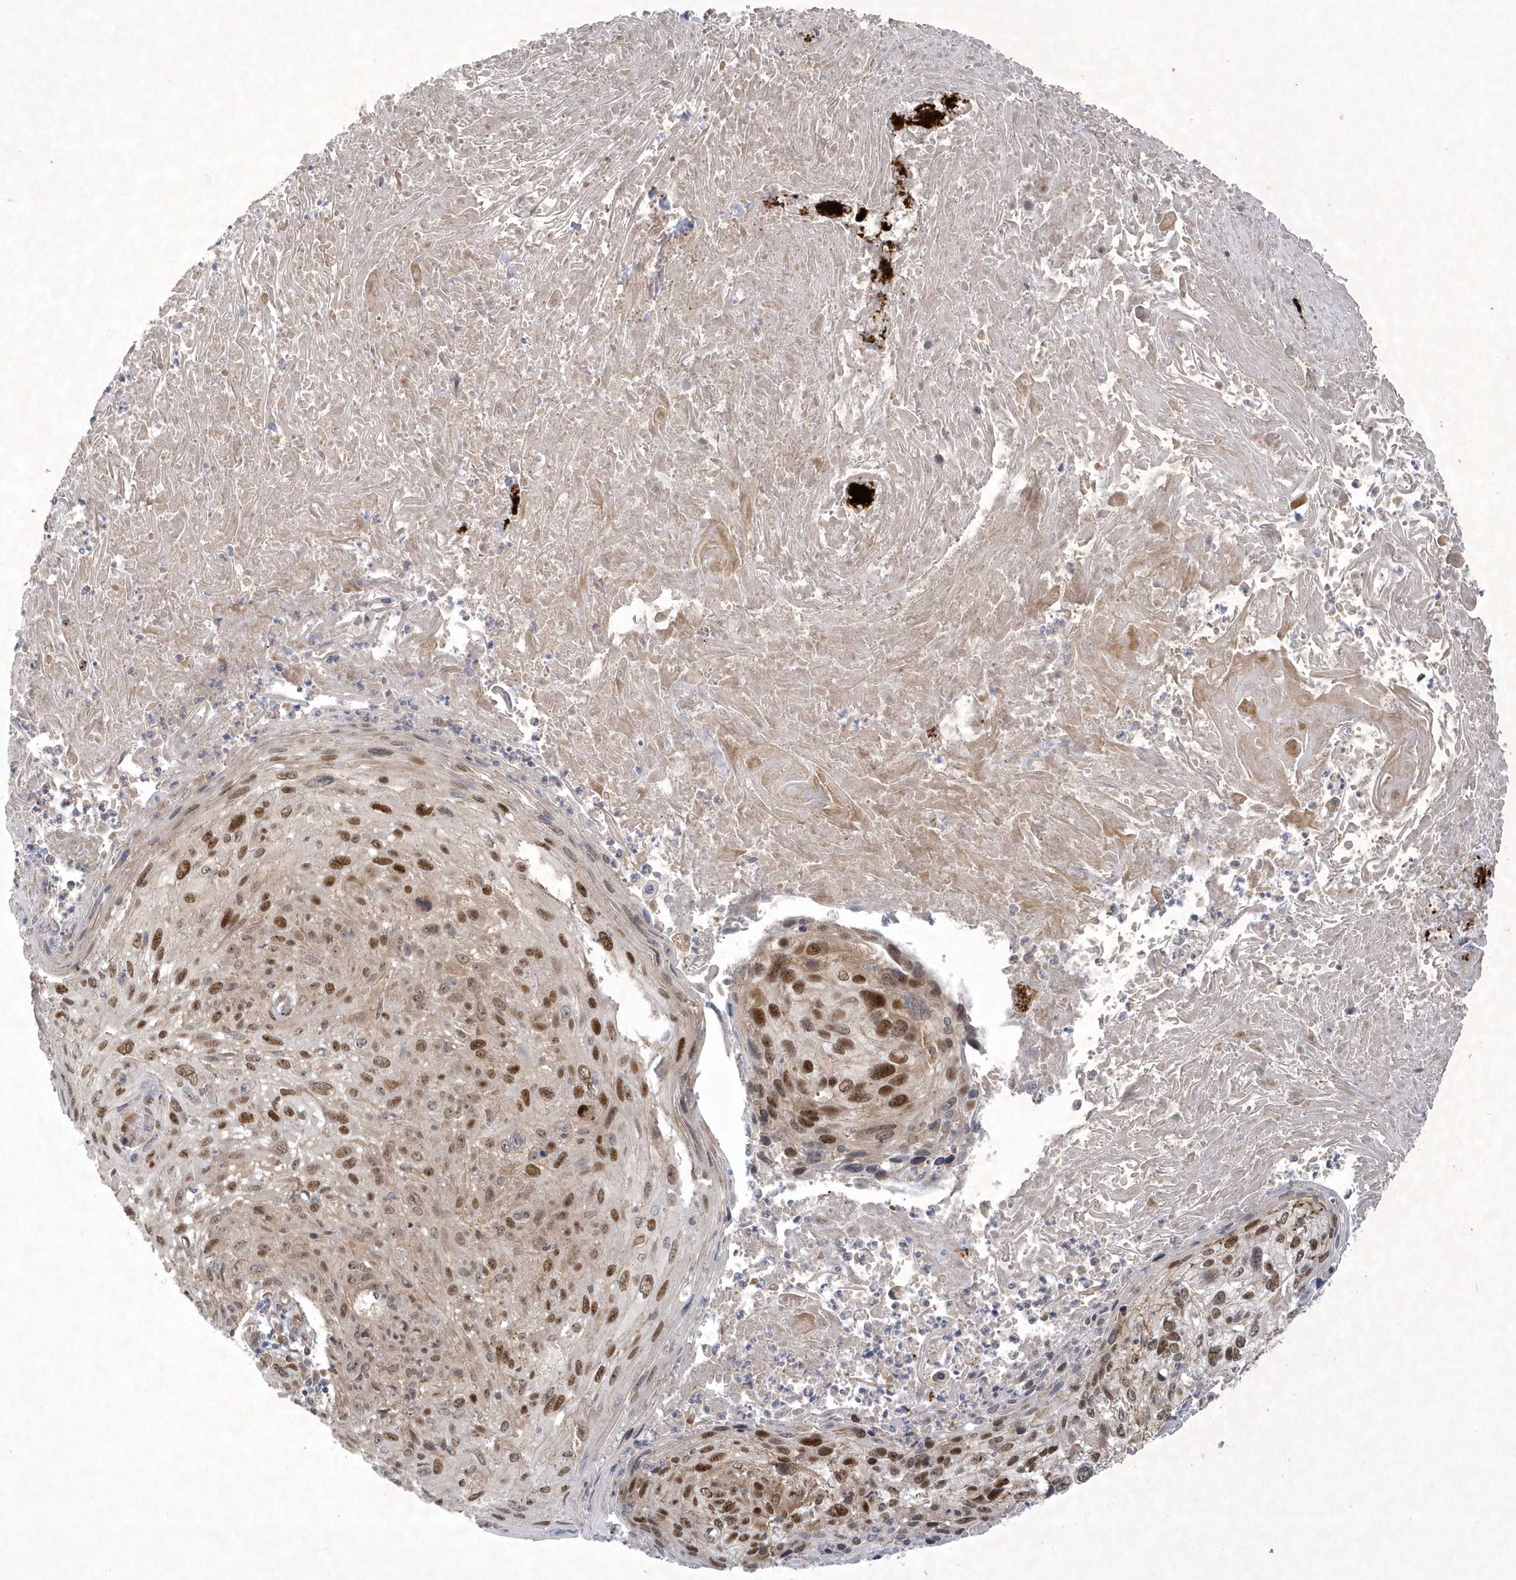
{"staining": {"intensity": "strong", "quantity": ">75%", "location": "nuclear"}, "tissue": "cervical cancer", "cell_type": "Tumor cells", "image_type": "cancer", "snomed": [{"axis": "morphology", "description": "Squamous cell carcinoma, NOS"}, {"axis": "topography", "description": "Cervix"}], "caption": "Approximately >75% of tumor cells in squamous cell carcinoma (cervical) show strong nuclear protein staining as visualized by brown immunohistochemical staining.", "gene": "NAF1", "patient": {"sex": "female", "age": 51}}